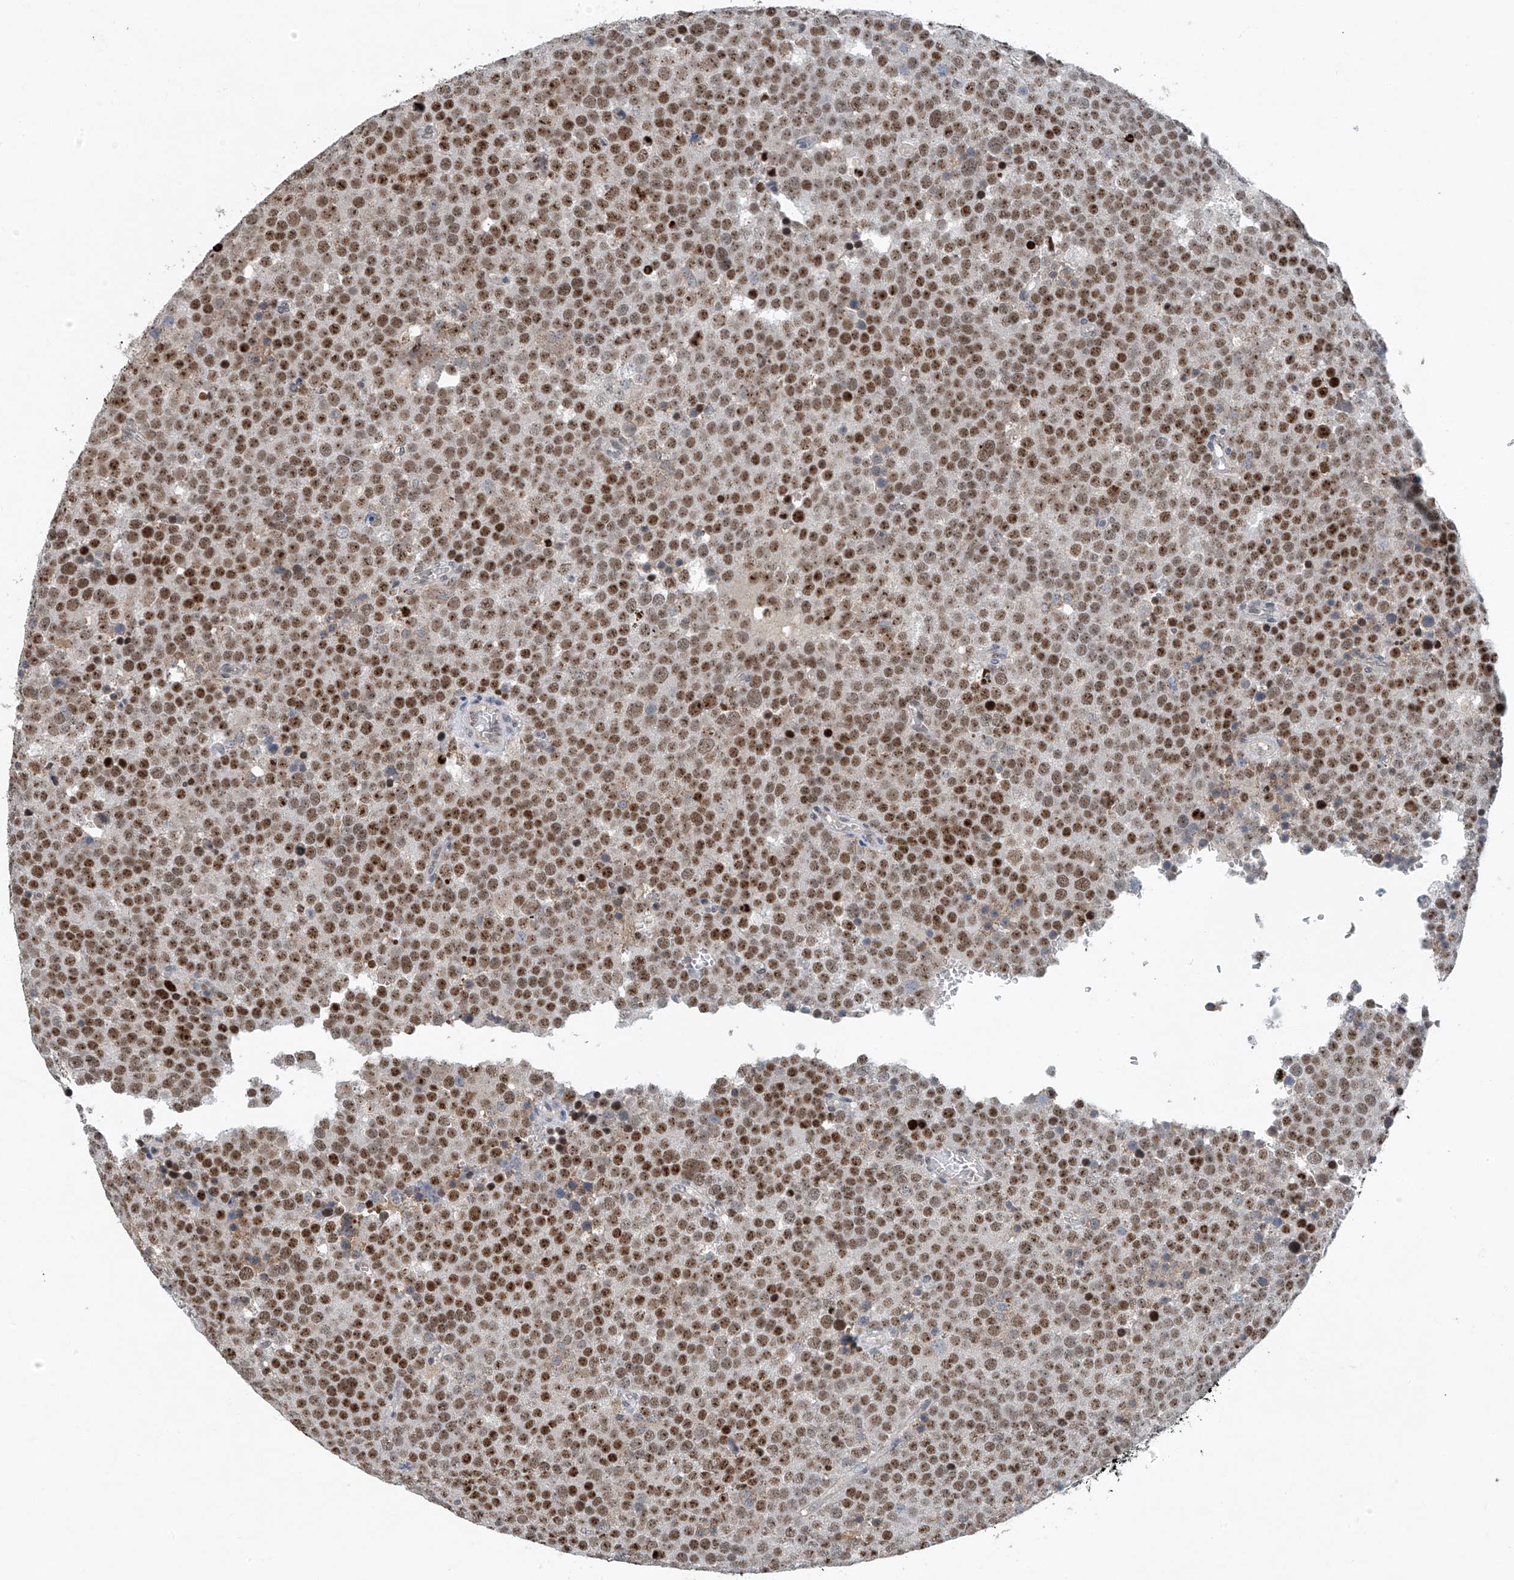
{"staining": {"intensity": "moderate", "quantity": ">75%", "location": "nuclear"}, "tissue": "testis cancer", "cell_type": "Tumor cells", "image_type": "cancer", "snomed": [{"axis": "morphology", "description": "Seminoma, NOS"}, {"axis": "topography", "description": "Testis"}], "caption": "Immunohistochemical staining of testis cancer (seminoma) exhibits medium levels of moderate nuclear expression in about >75% of tumor cells.", "gene": "TAF8", "patient": {"sex": "male", "age": 71}}